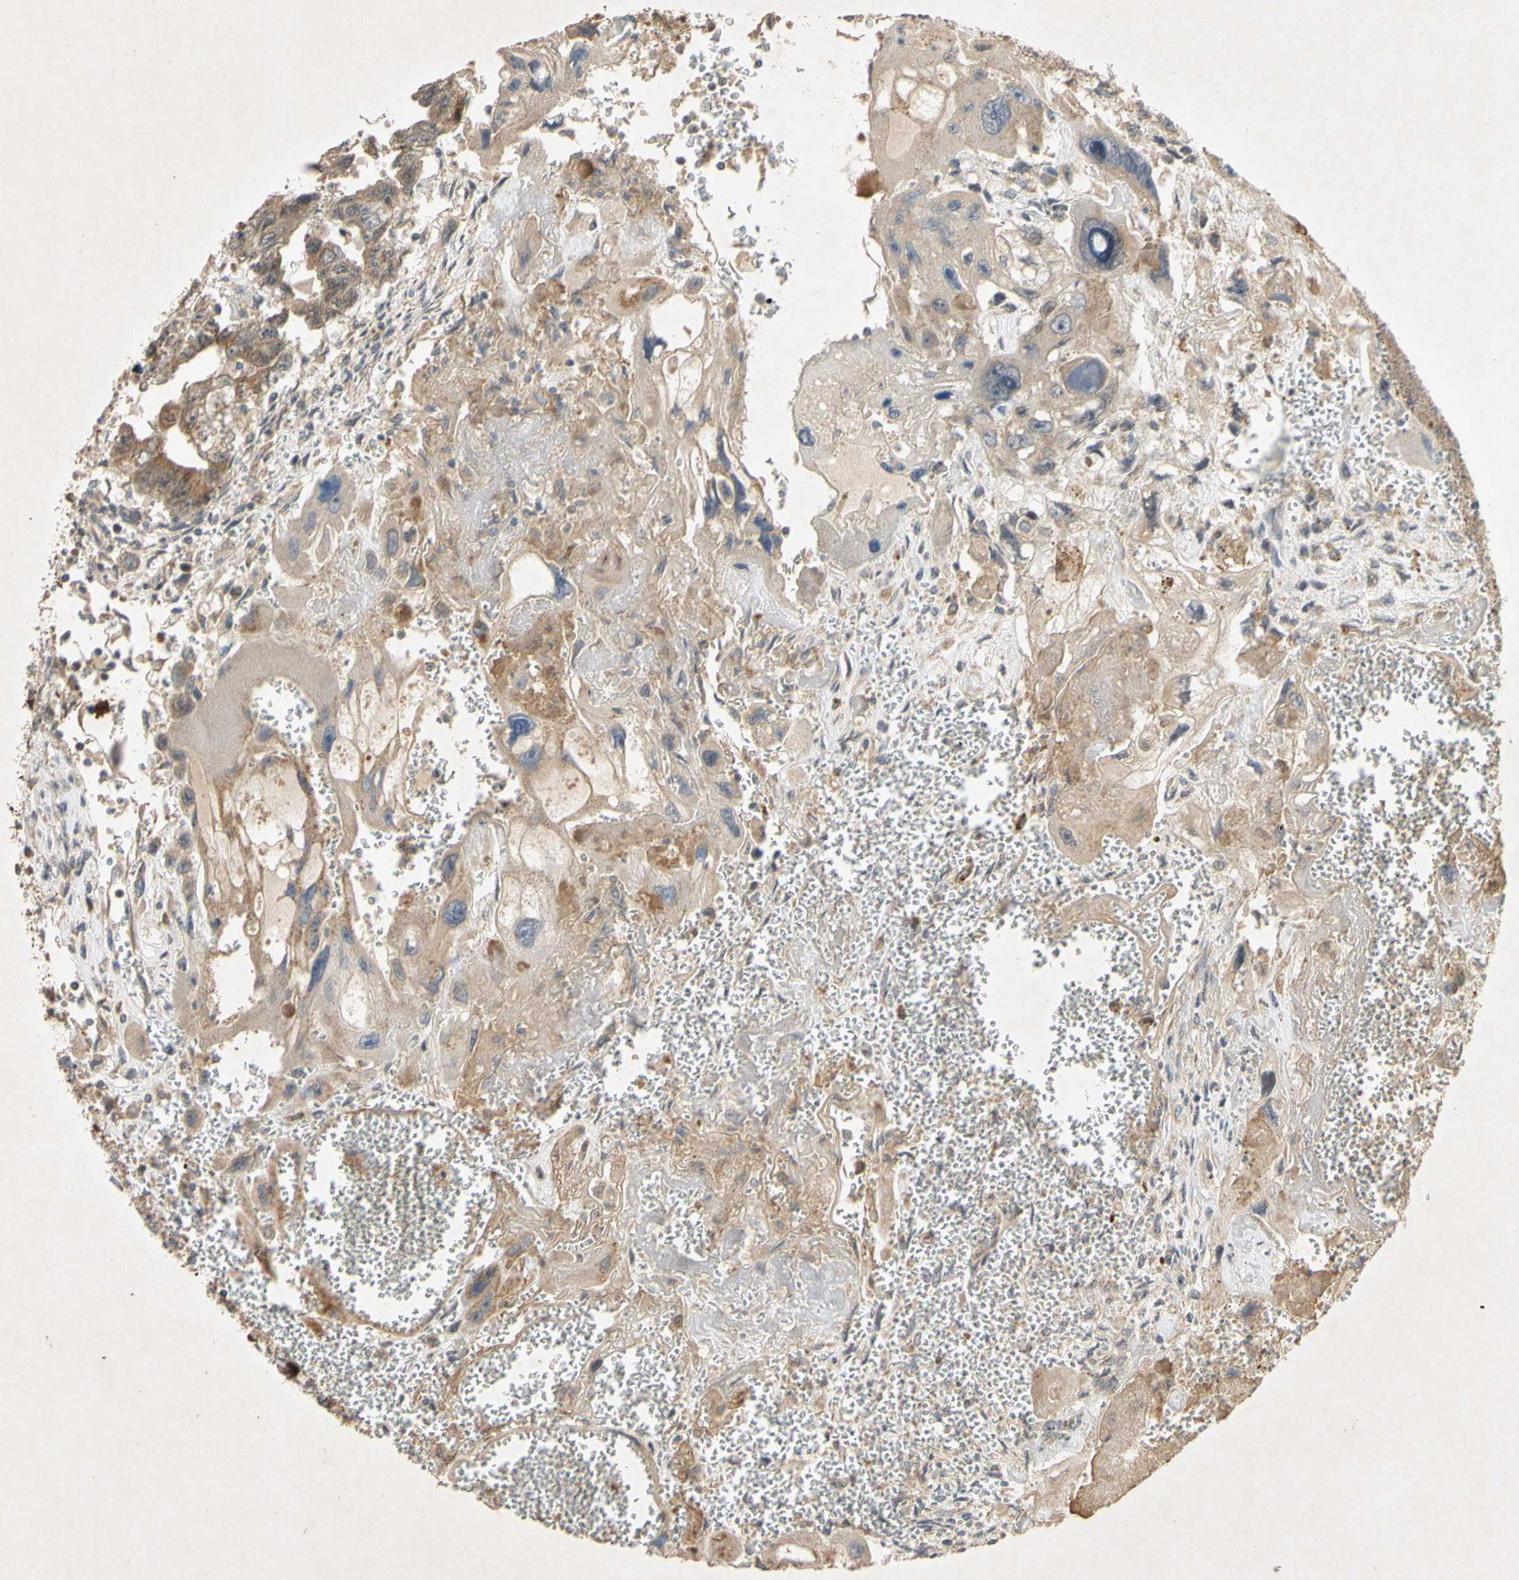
{"staining": {"intensity": "weak", "quantity": ">75%", "location": "cytoplasmic/membranous"}, "tissue": "testis cancer", "cell_type": "Tumor cells", "image_type": "cancer", "snomed": [{"axis": "morphology", "description": "Carcinoma, Embryonal, NOS"}, {"axis": "topography", "description": "Testis"}], "caption": "This image exhibits immunohistochemistry (IHC) staining of testis cancer, with low weak cytoplasmic/membranous expression in approximately >75% of tumor cells.", "gene": "PARD6A", "patient": {"sex": "male", "age": 28}}